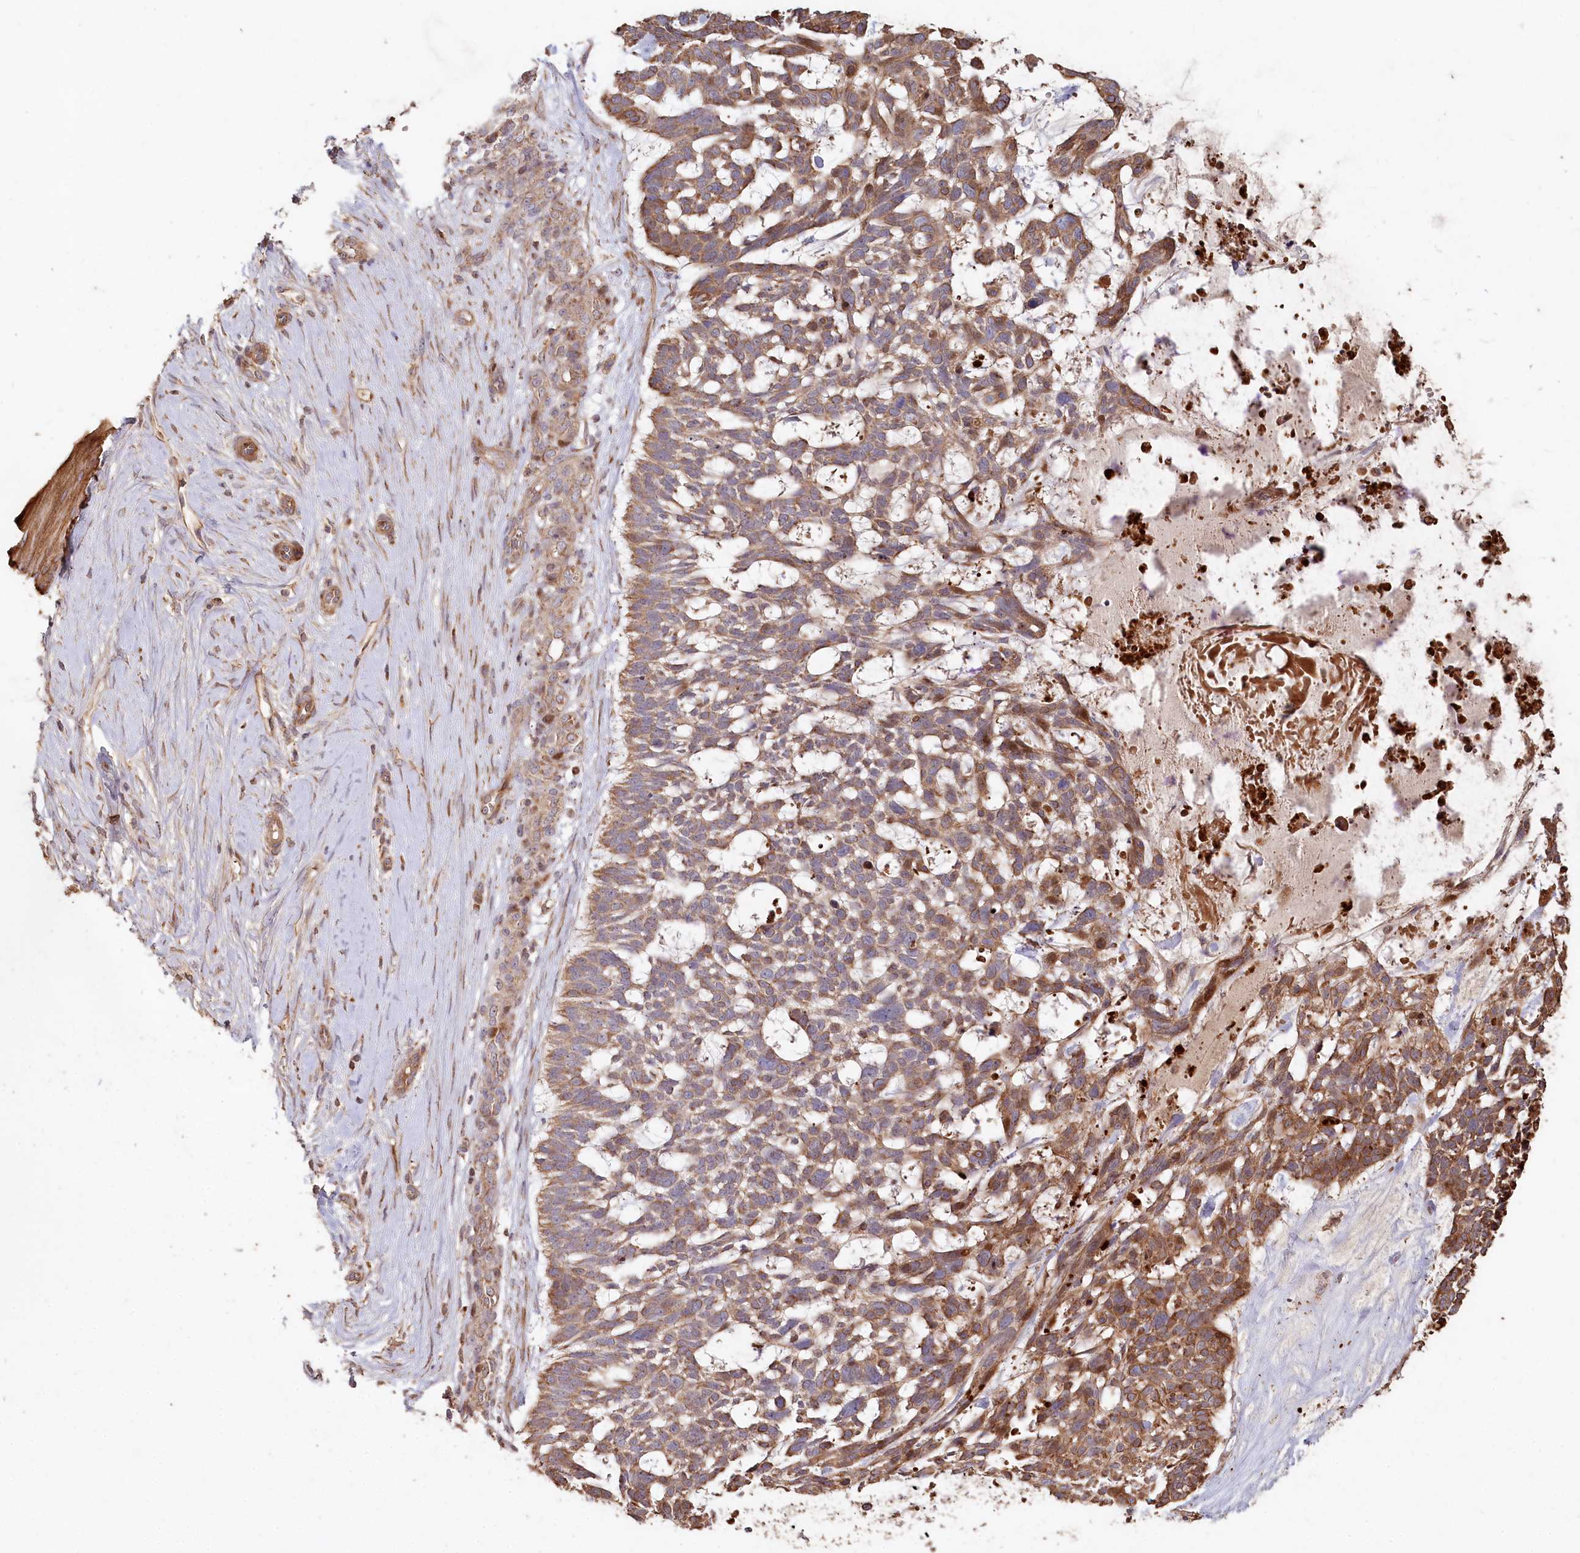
{"staining": {"intensity": "moderate", "quantity": ">75%", "location": "cytoplasmic/membranous"}, "tissue": "skin cancer", "cell_type": "Tumor cells", "image_type": "cancer", "snomed": [{"axis": "morphology", "description": "Basal cell carcinoma"}, {"axis": "topography", "description": "Skin"}], "caption": "Skin cancer (basal cell carcinoma) stained with a brown dye exhibits moderate cytoplasmic/membranous positive staining in about >75% of tumor cells.", "gene": "HAL", "patient": {"sex": "male", "age": 88}}